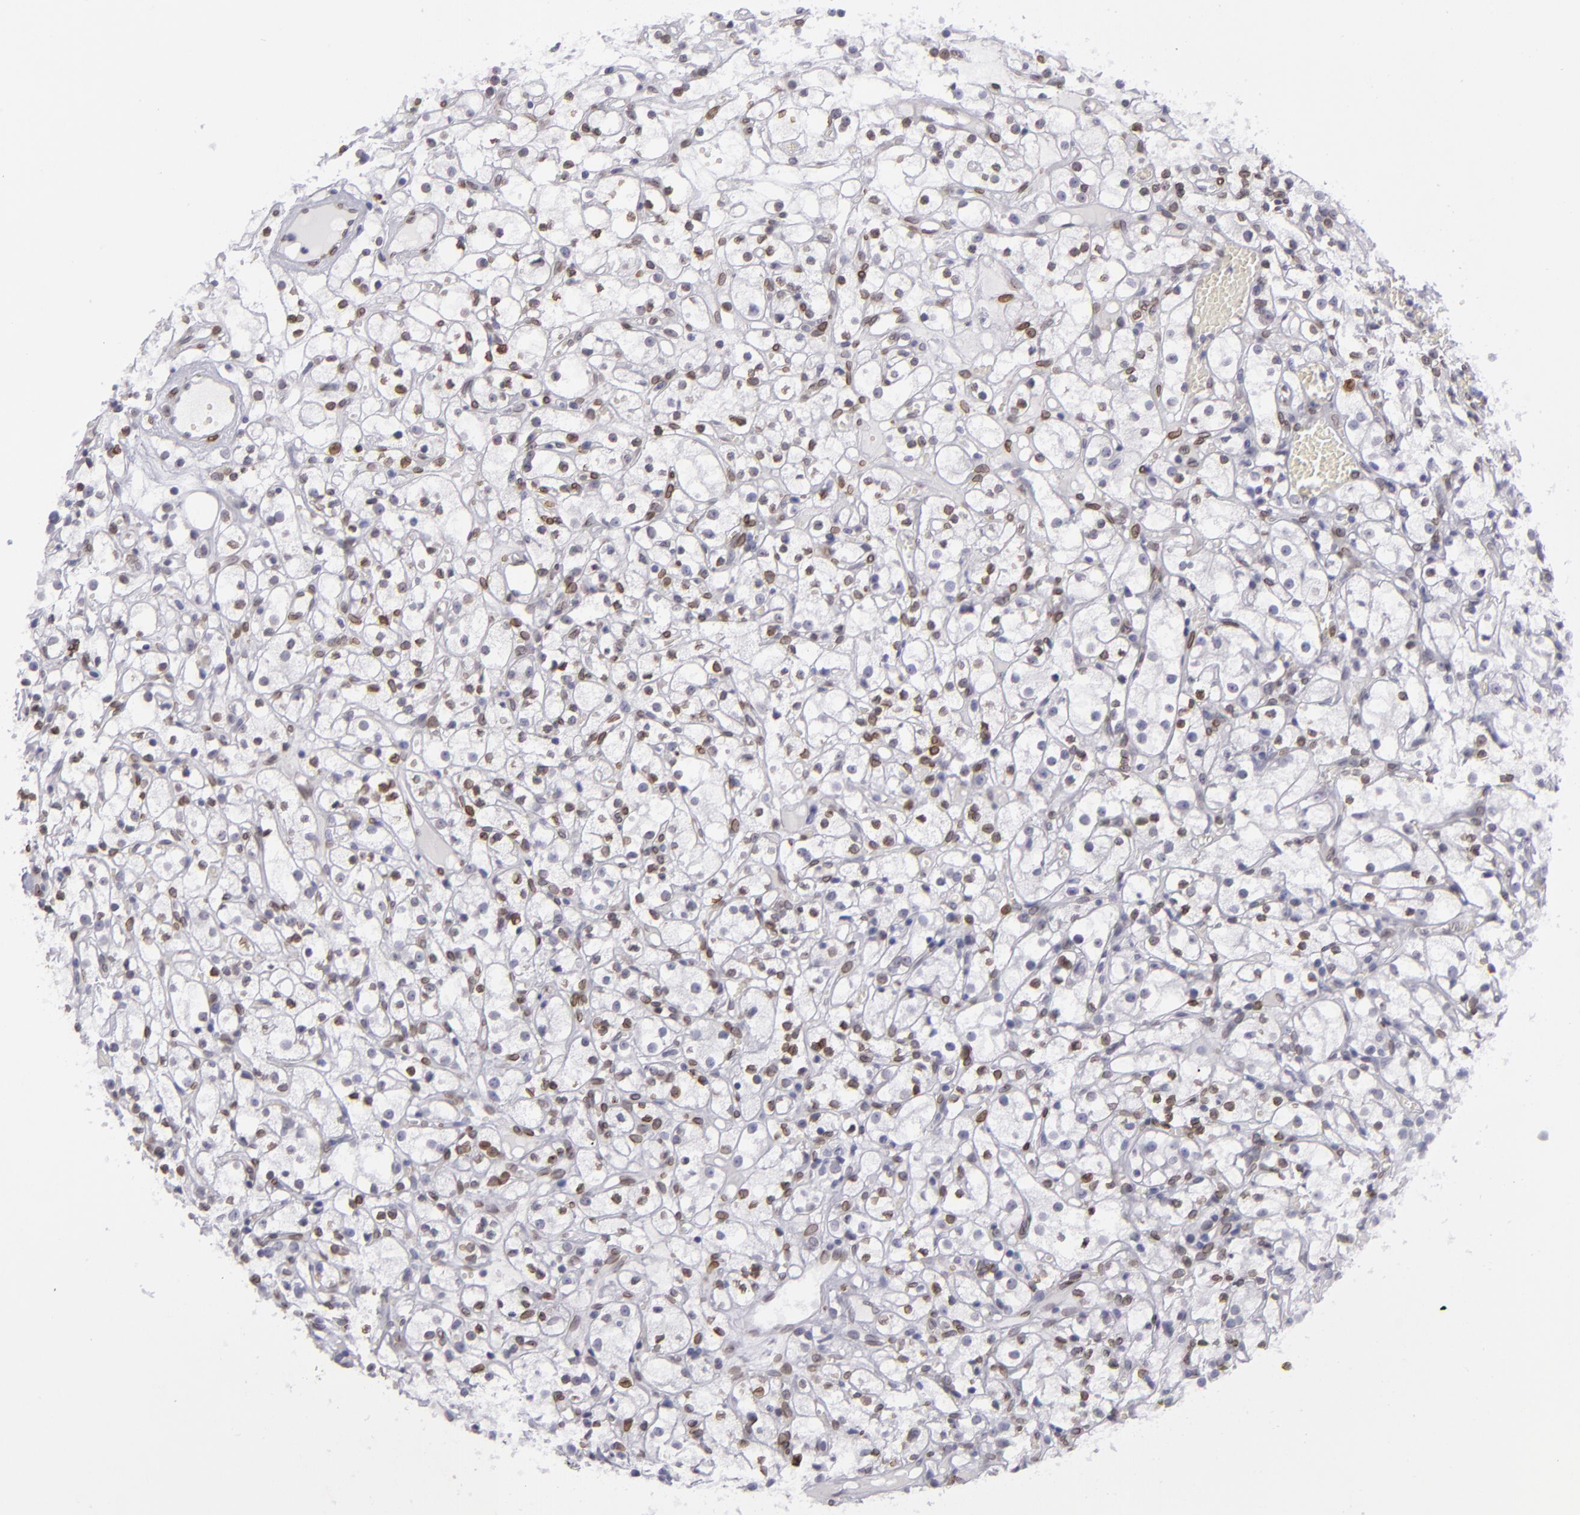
{"staining": {"intensity": "moderate", "quantity": "<25%", "location": "nuclear"}, "tissue": "renal cancer", "cell_type": "Tumor cells", "image_type": "cancer", "snomed": [{"axis": "morphology", "description": "Adenocarcinoma, NOS"}, {"axis": "topography", "description": "Kidney"}], "caption": "A micrograph of human adenocarcinoma (renal) stained for a protein demonstrates moderate nuclear brown staining in tumor cells. Immunohistochemistry stains the protein in brown and the nuclei are stained blue.", "gene": "EMD", "patient": {"sex": "male", "age": 61}}